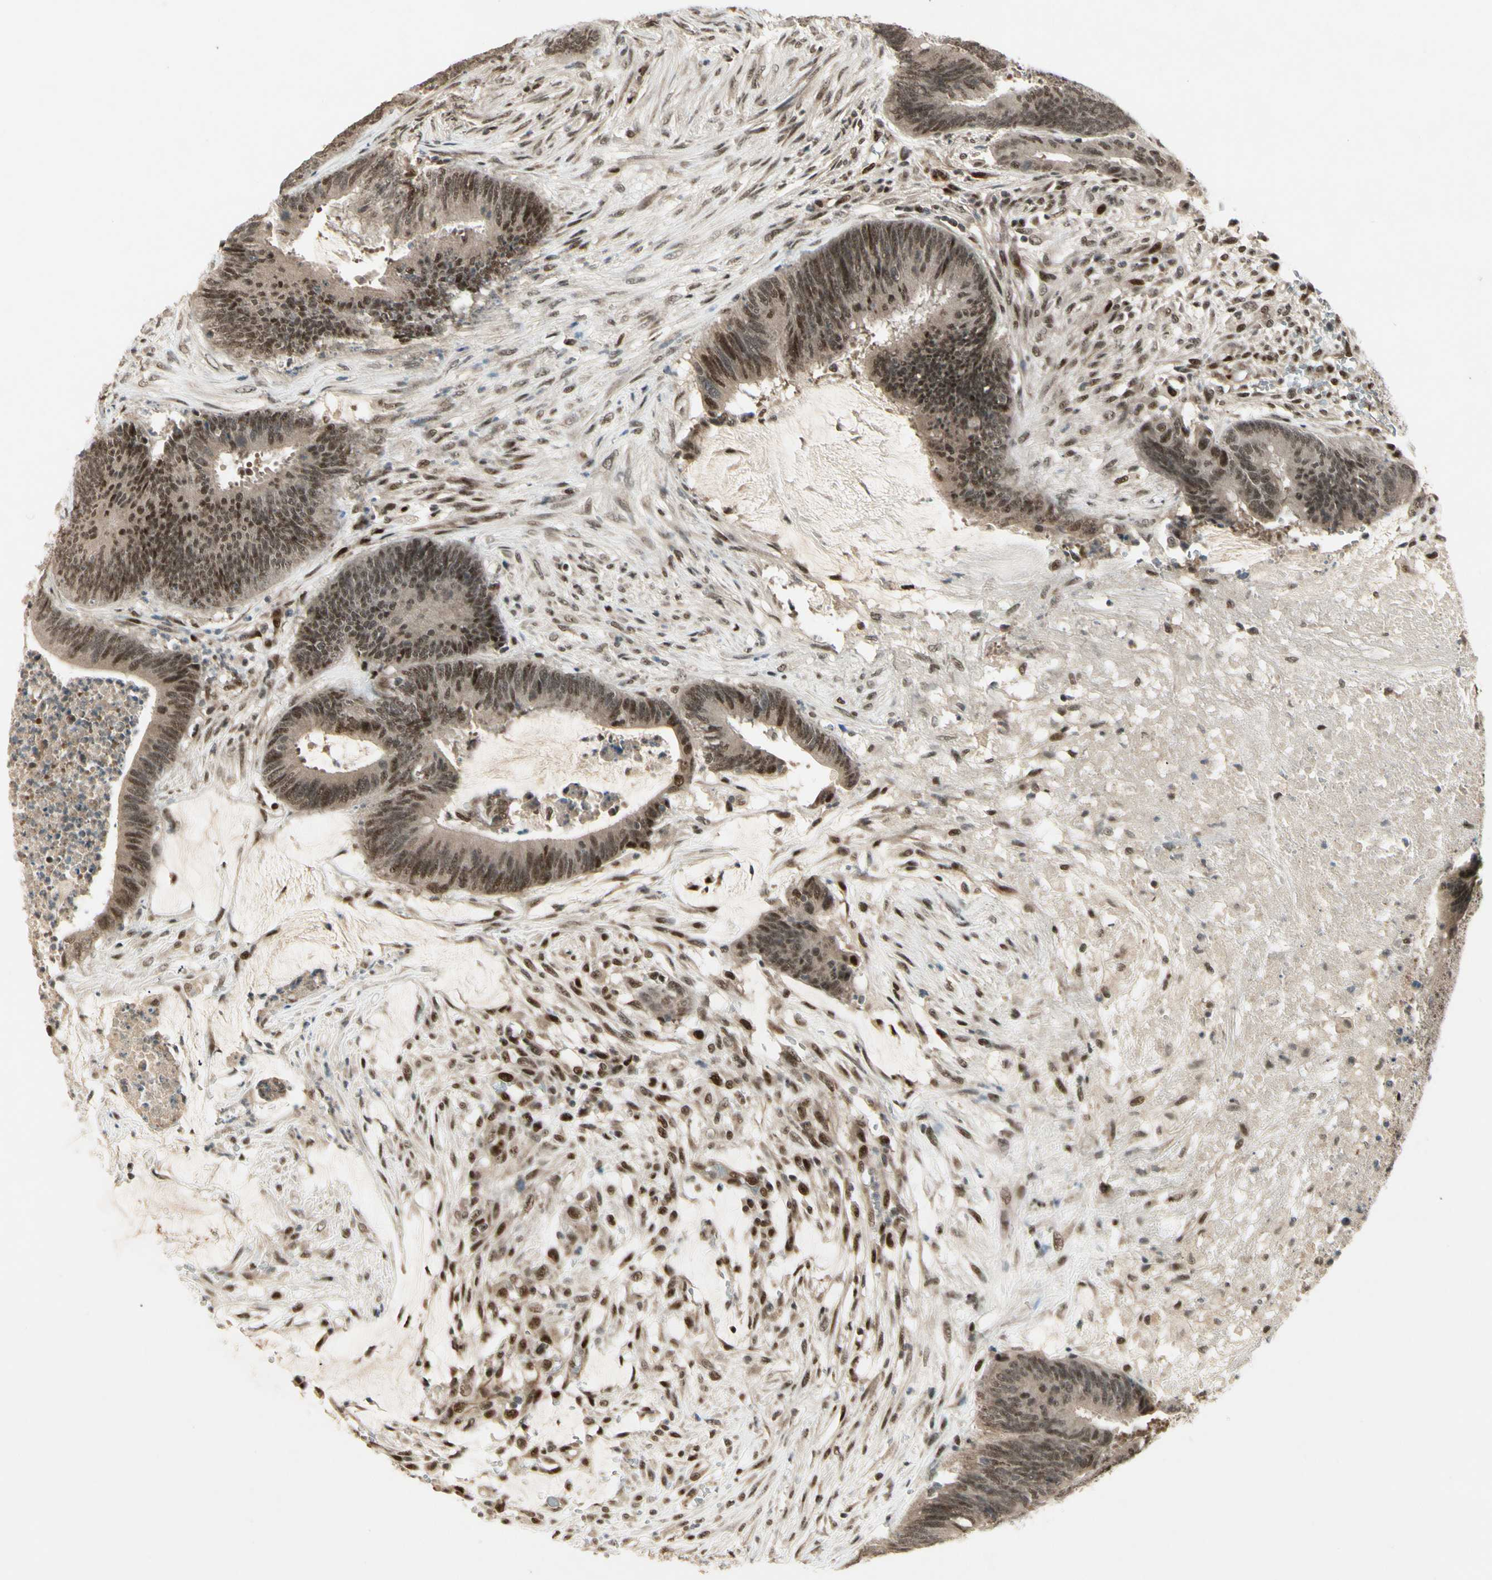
{"staining": {"intensity": "moderate", "quantity": ">75%", "location": "nuclear"}, "tissue": "colorectal cancer", "cell_type": "Tumor cells", "image_type": "cancer", "snomed": [{"axis": "morphology", "description": "Adenocarcinoma, NOS"}, {"axis": "topography", "description": "Rectum"}], "caption": "The image demonstrates immunohistochemical staining of adenocarcinoma (colorectal). There is moderate nuclear positivity is appreciated in about >75% of tumor cells.", "gene": "CDK11A", "patient": {"sex": "female", "age": 66}}